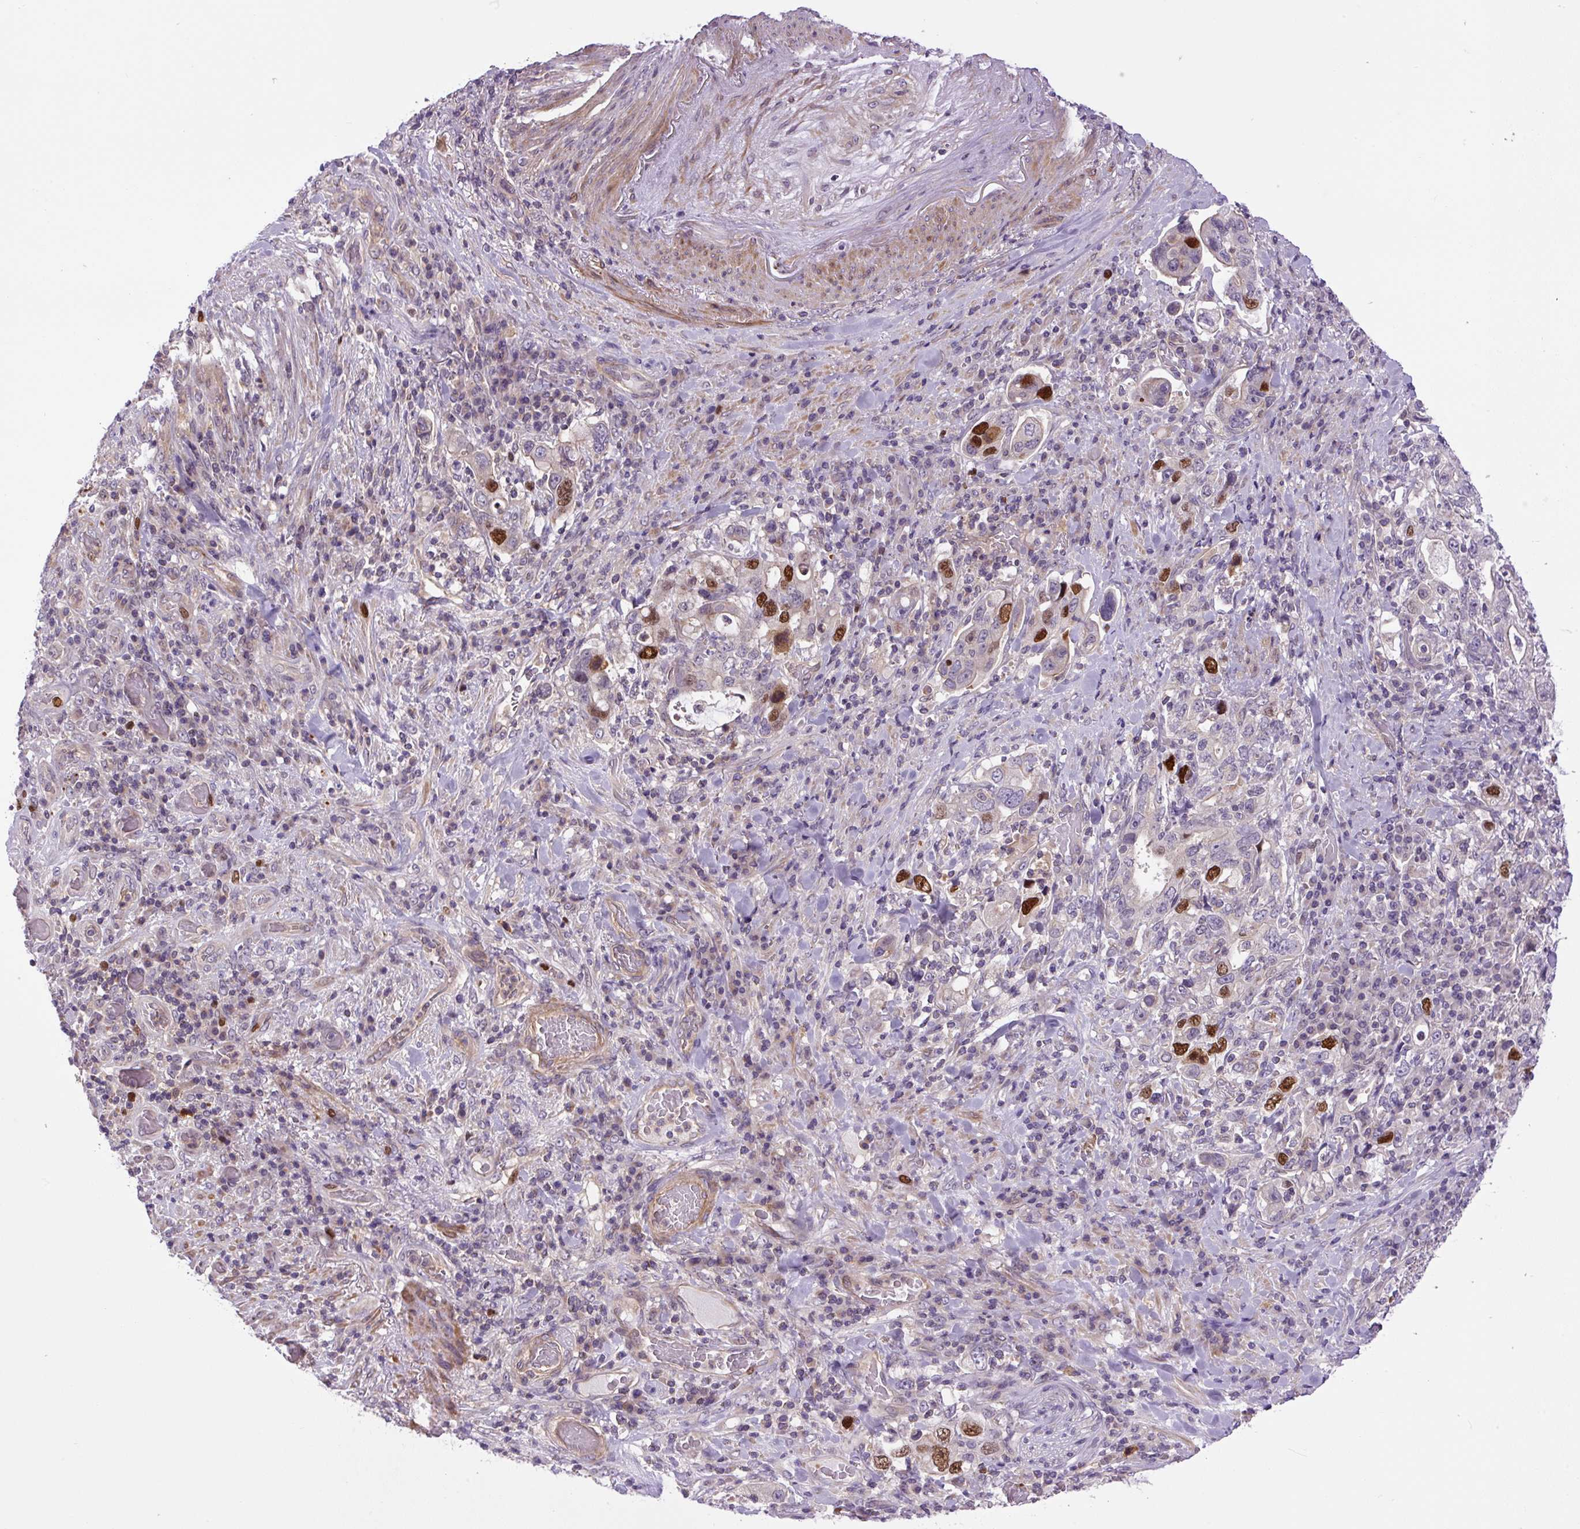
{"staining": {"intensity": "strong", "quantity": "<25%", "location": "nuclear"}, "tissue": "stomach cancer", "cell_type": "Tumor cells", "image_type": "cancer", "snomed": [{"axis": "morphology", "description": "Adenocarcinoma, NOS"}, {"axis": "topography", "description": "Stomach, upper"}, {"axis": "topography", "description": "Stomach"}], "caption": "Immunohistochemistry photomicrograph of neoplastic tissue: adenocarcinoma (stomach) stained using IHC reveals medium levels of strong protein expression localized specifically in the nuclear of tumor cells, appearing as a nuclear brown color.", "gene": "KIFC1", "patient": {"sex": "male", "age": 62}}